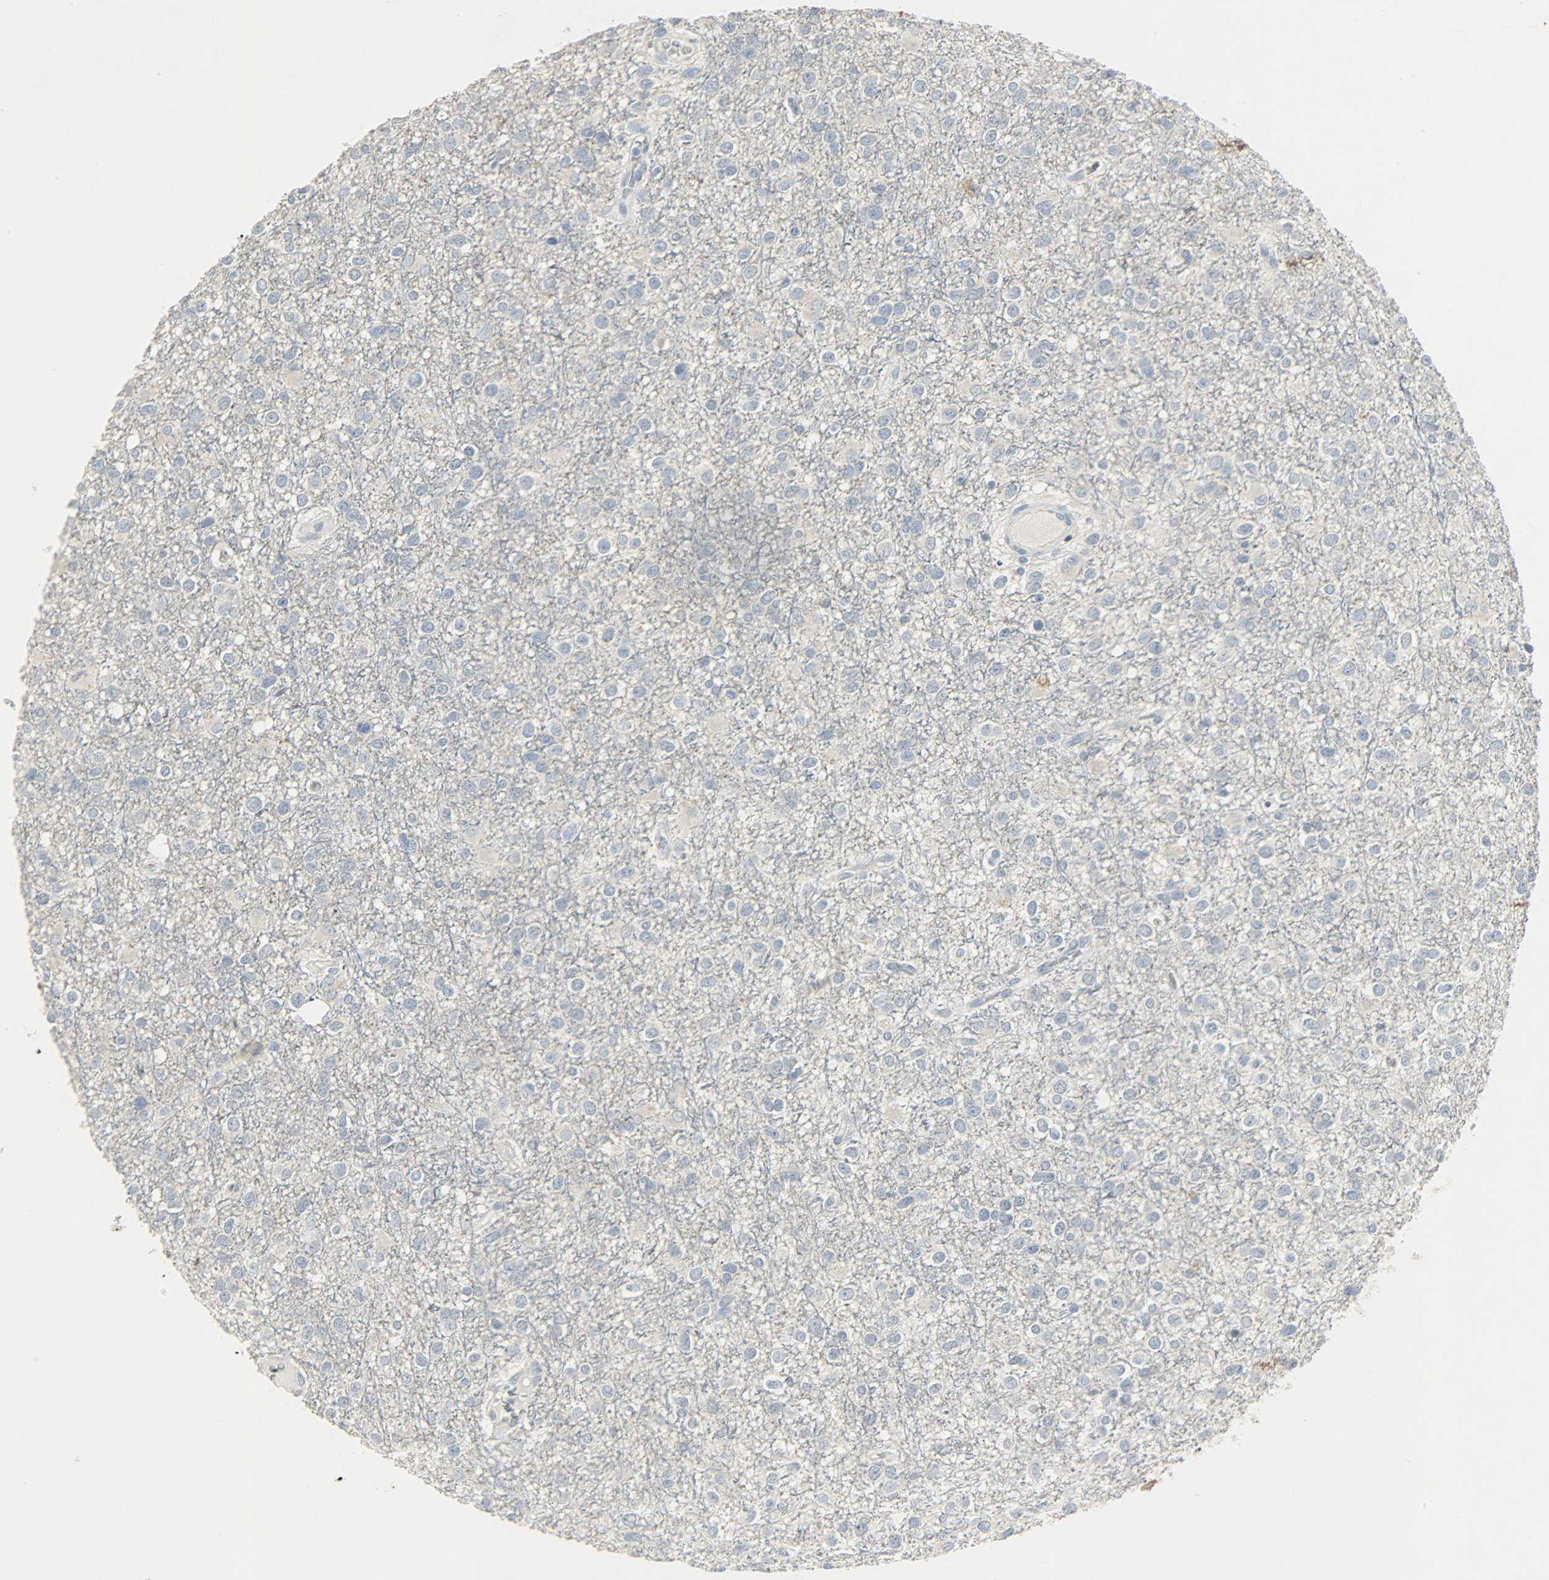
{"staining": {"intensity": "negative", "quantity": "none", "location": "none"}, "tissue": "glioma", "cell_type": "Tumor cells", "image_type": "cancer", "snomed": [{"axis": "morphology", "description": "Glioma, malignant, Low grade"}, {"axis": "topography", "description": "Brain"}], "caption": "Immunohistochemistry (IHC) image of glioma stained for a protein (brown), which reveals no staining in tumor cells.", "gene": "CAMK4", "patient": {"sex": "male", "age": 42}}